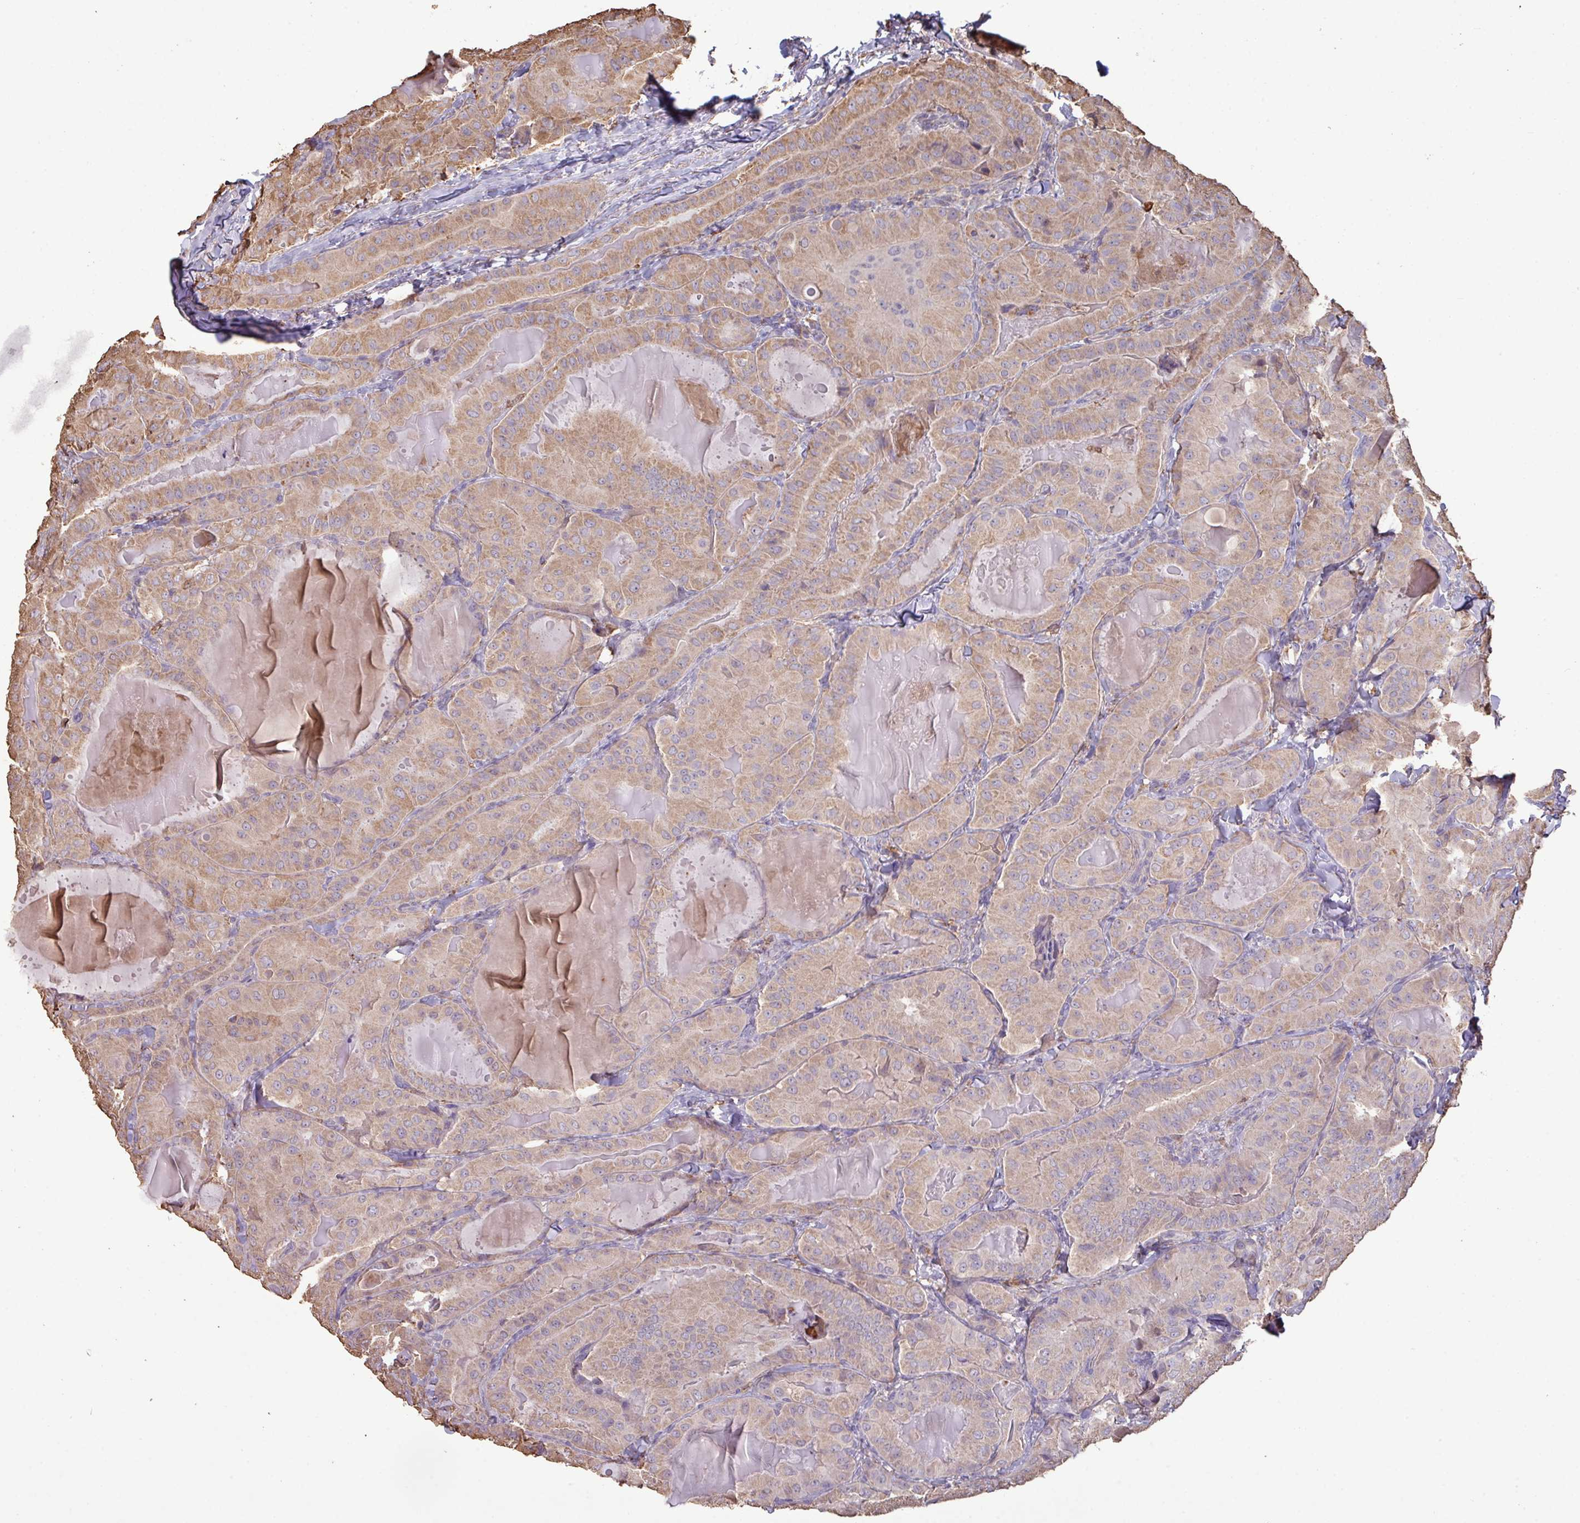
{"staining": {"intensity": "moderate", "quantity": ">75%", "location": "cytoplasmic/membranous"}, "tissue": "thyroid cancer", "cell_type": "Tumor cells", "image_type": "cancer", "snomed": [{"axis": "morphology", "description": "Papillary adenocarcinoma, NOS"}, {"axis": "topography", "description": "Thyroid gland"}], "caption": "Tumor cells show medium levels of moderate cytoplasmic/membranous expression in approximately >75% of cells in thyroid papillary adenocarcinoma.", "gene": "CAMK2B", "patient": {"sex": "female", "age": 68}}